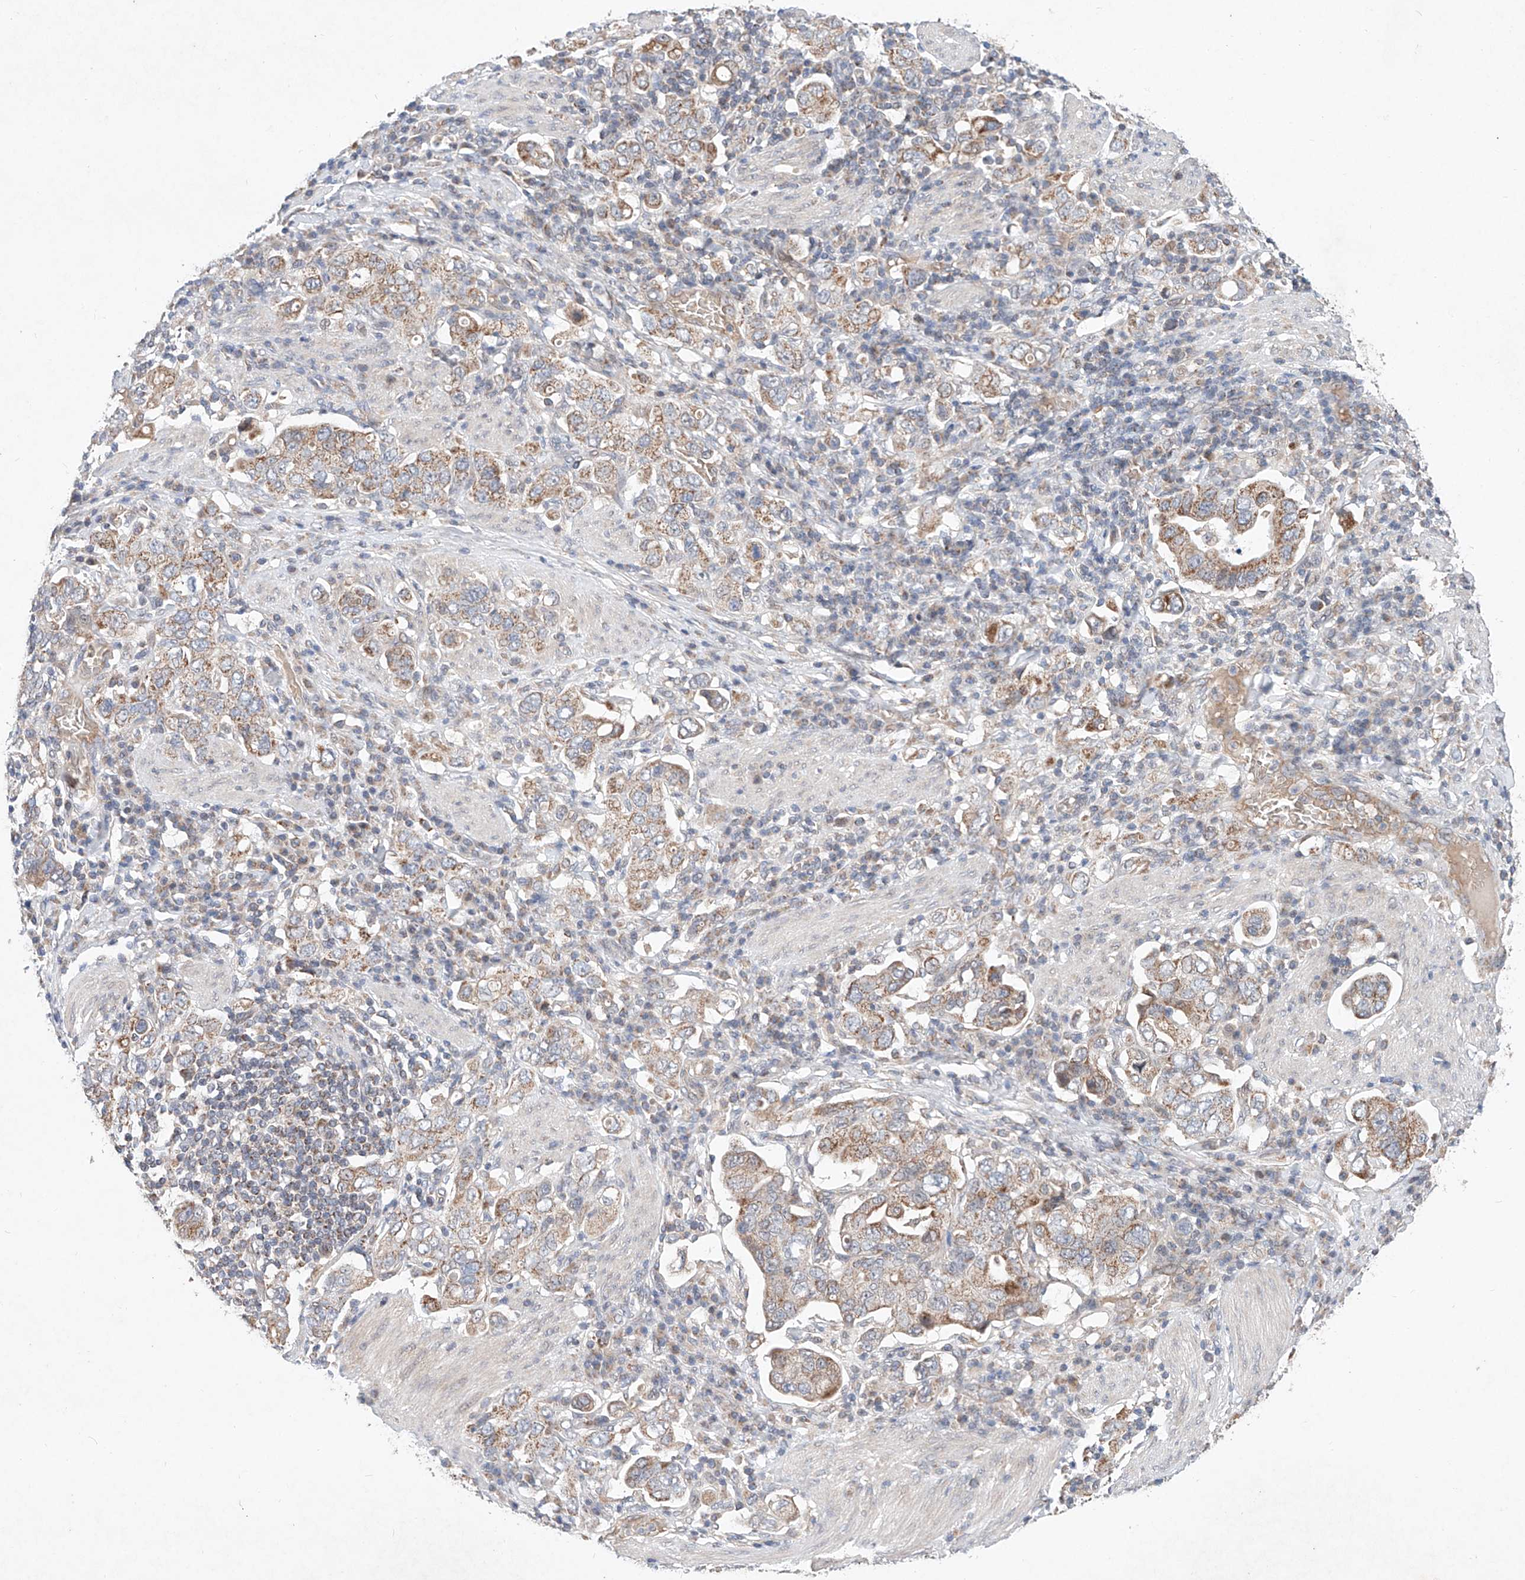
{"staining": {"intensity": "moderate", "quantity": ">75%", "location": "cytoplasmic/membranous"}, "tissue": "stomach cancer", "cell_type": "Tumor cells", "image_type": "cancer", "snomed": [{"axis": "morphology", "description": "Adenocarcinoma, NOS"}, {"axis": "topography", "description": "Stomach, upper"}], "caption": "This is an image of immunohistochemistry staining of stomach cancer (adenocarcinoma), which shows moderate staining in the cytoplasmic/membranous of tumor cells.", "gene": "FASTK", "patient": {"sex": "male", "age": 62}}